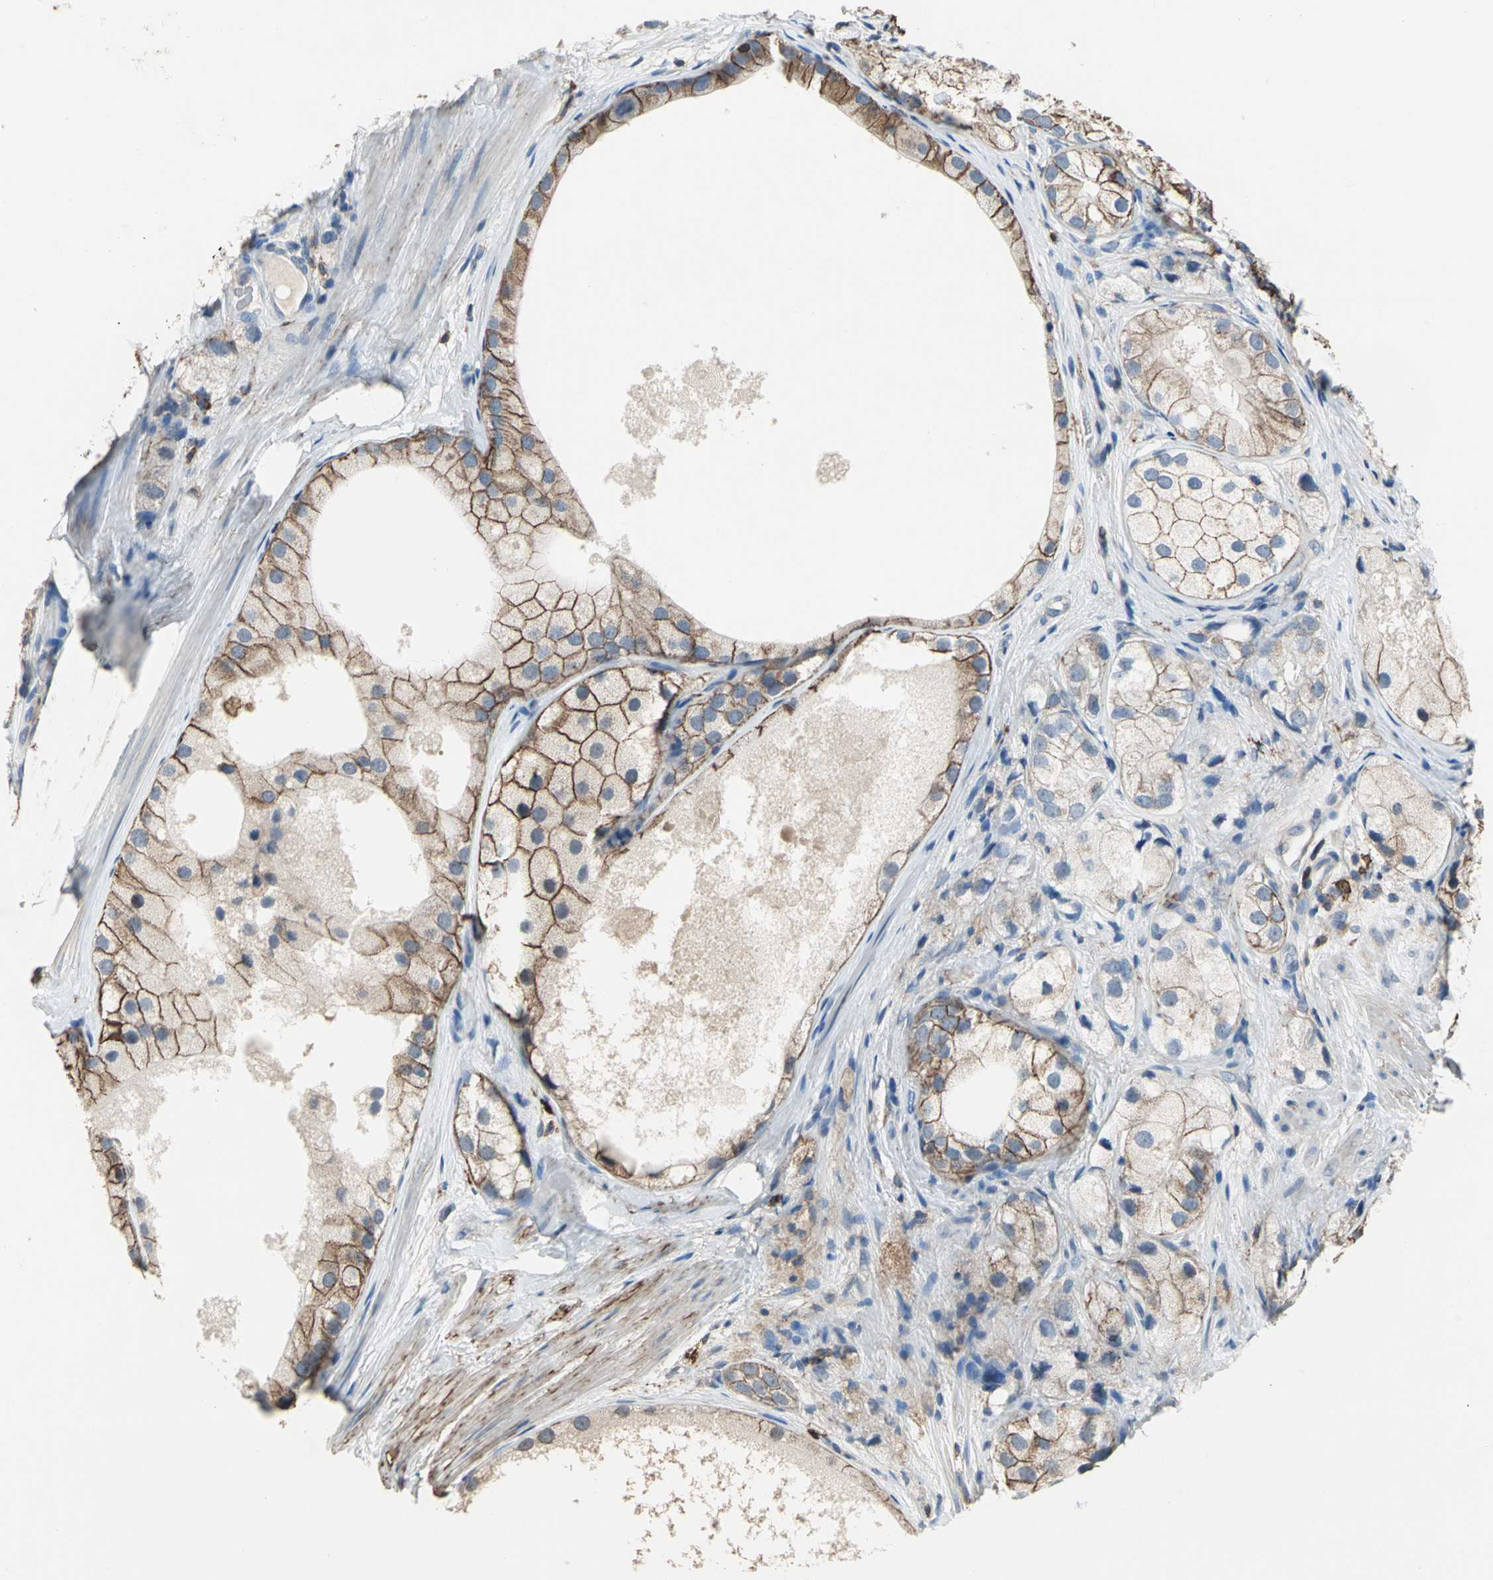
{"staining": {"intensity": "strong", "quantity": "25%-75%", "location": "cytoplasmic/membranous"}, "tissue": "prostate cancer", "cell_type": "Tumor cells", "image_type": "cancer", "snomed": [{"axis": "morphology", "description": "Adenocarcinoma, Low grade"}, {"axis": "topography", "description": "Prostate"}], "caption": "This photomicrograph displays low-grade adenocarcinoma (prostate) stained with immunohistochemistry (IHC) to label a protein in brown. The cytoplasmic/membranous of tumor cells show strong positivity for the protein. Nuclei are counter-stained blue.", "gene": "CD44", "patient": {"sex": "male", "age": 69}}